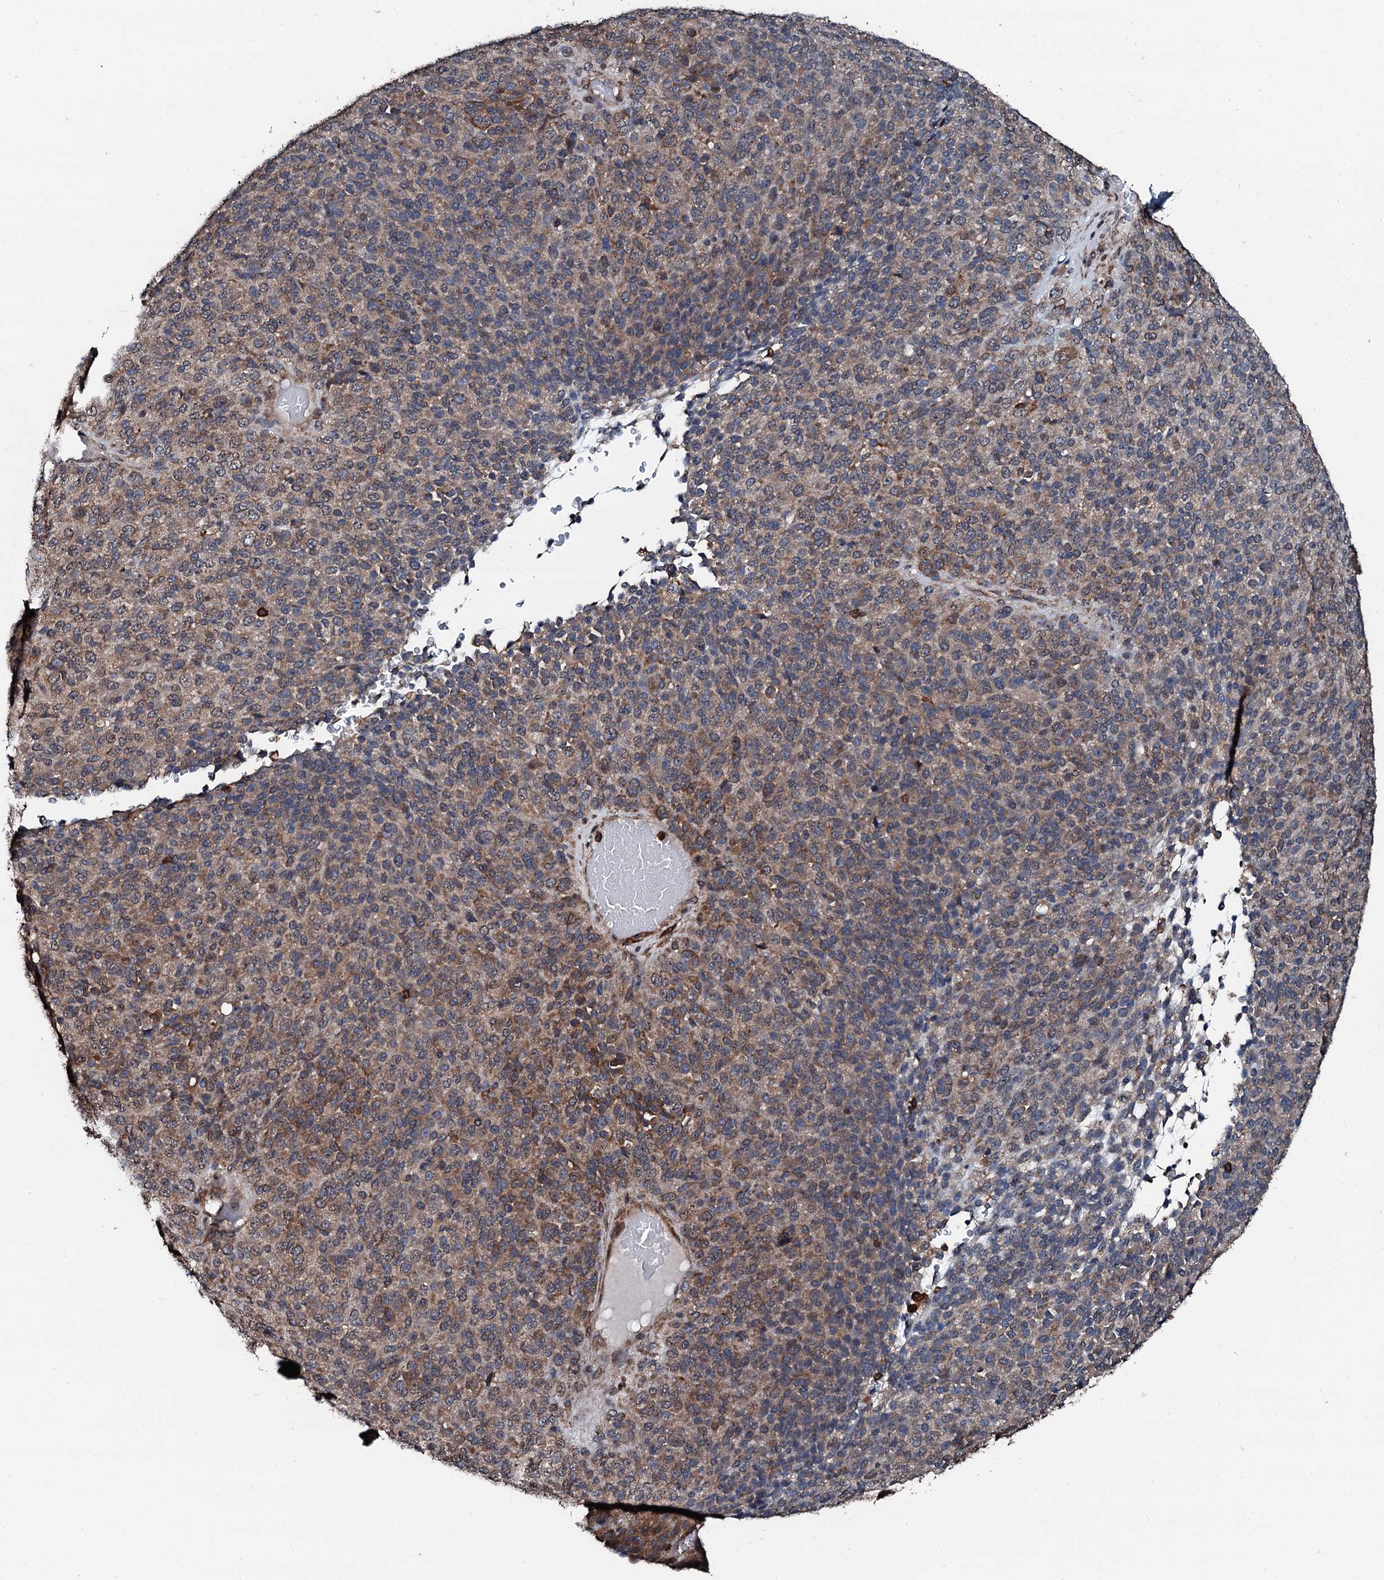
{"staining": {"intensity": "weak", "quantity": "<25%", "location": "cytoplasmic/membranous"}, "tissue": "melanoma", "cell_type": "Tumor cells", "image_type": "cancer", "snomed": [{"axis": "morphology", "description": "Malignant melanoma, Metastatic site"}, {"axis": "topography", "description": "Brain"}], "caption": "Histopathology image shows no protein positivity in tumor cells of melanoma tissue. (Immunohistochemistry (ihc), brightfield microscopy, high magnification).", "gene": "EDC4", "patient": {"sex": "female", "age": 56}}